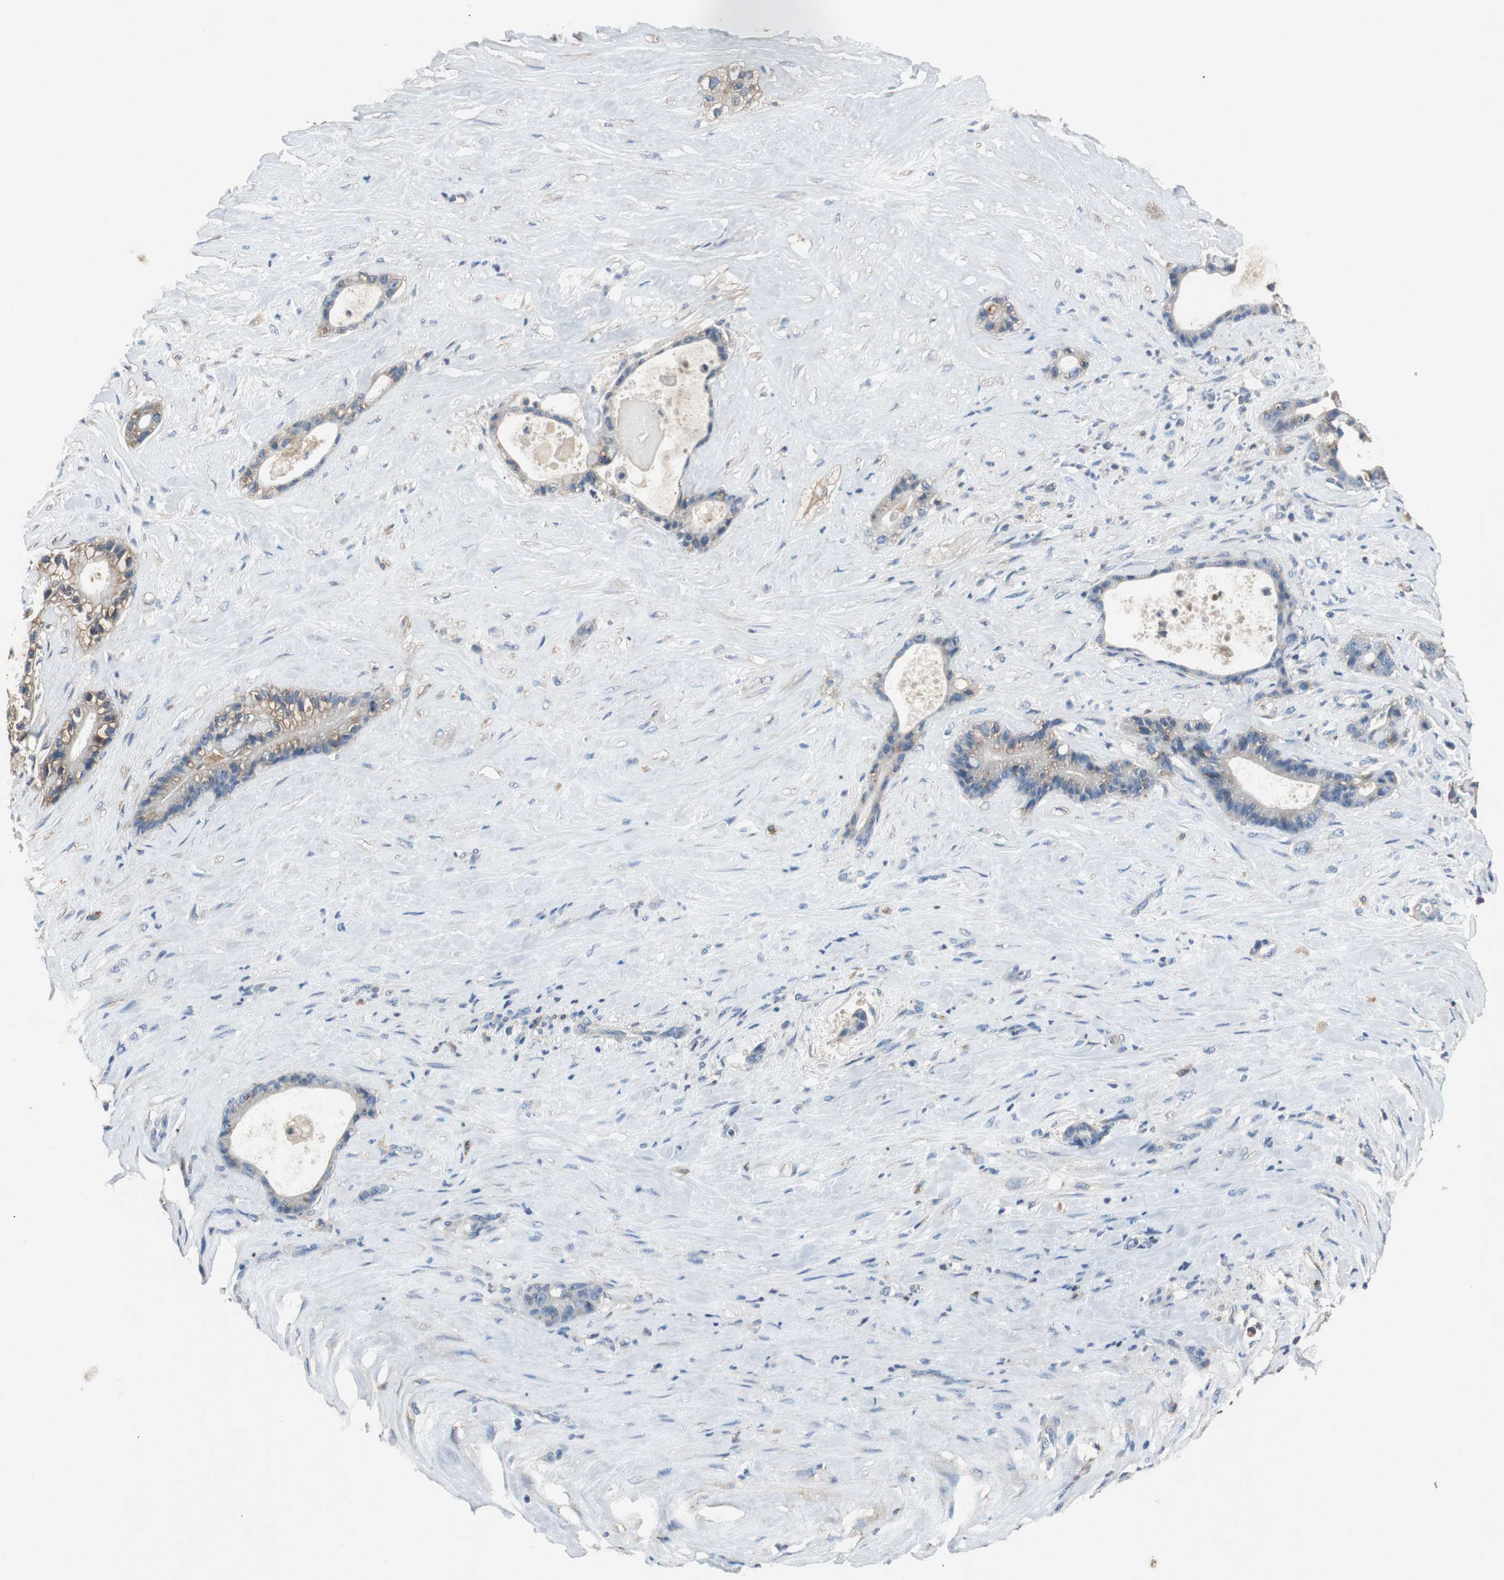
{"staining": {"intensity": "weak", "quantity": "<25%", "location": "cytoplasmic/membranous"}, "tissue": "liver cancer", "cell_type": "Tumor cells", "image_type": "cancer", "snomed": [{"axis": "morphology", "description": "Cholangiocarcinoma"}, {"axis": "topography", "description": "Liver"}], "caption": "An immunohistochemistry image of liver cholangiocarcinoma is shown. There is no staining in tumor cells of liver cholangiocarcinoma. (DAB (3,3'-diaminobenzidine) immunohistochemistry (IHC) visualized using brightfield microscopy, high magnification).", "gene": "TNFRSF14", "patient": {"sex": "female", "age": 55}}